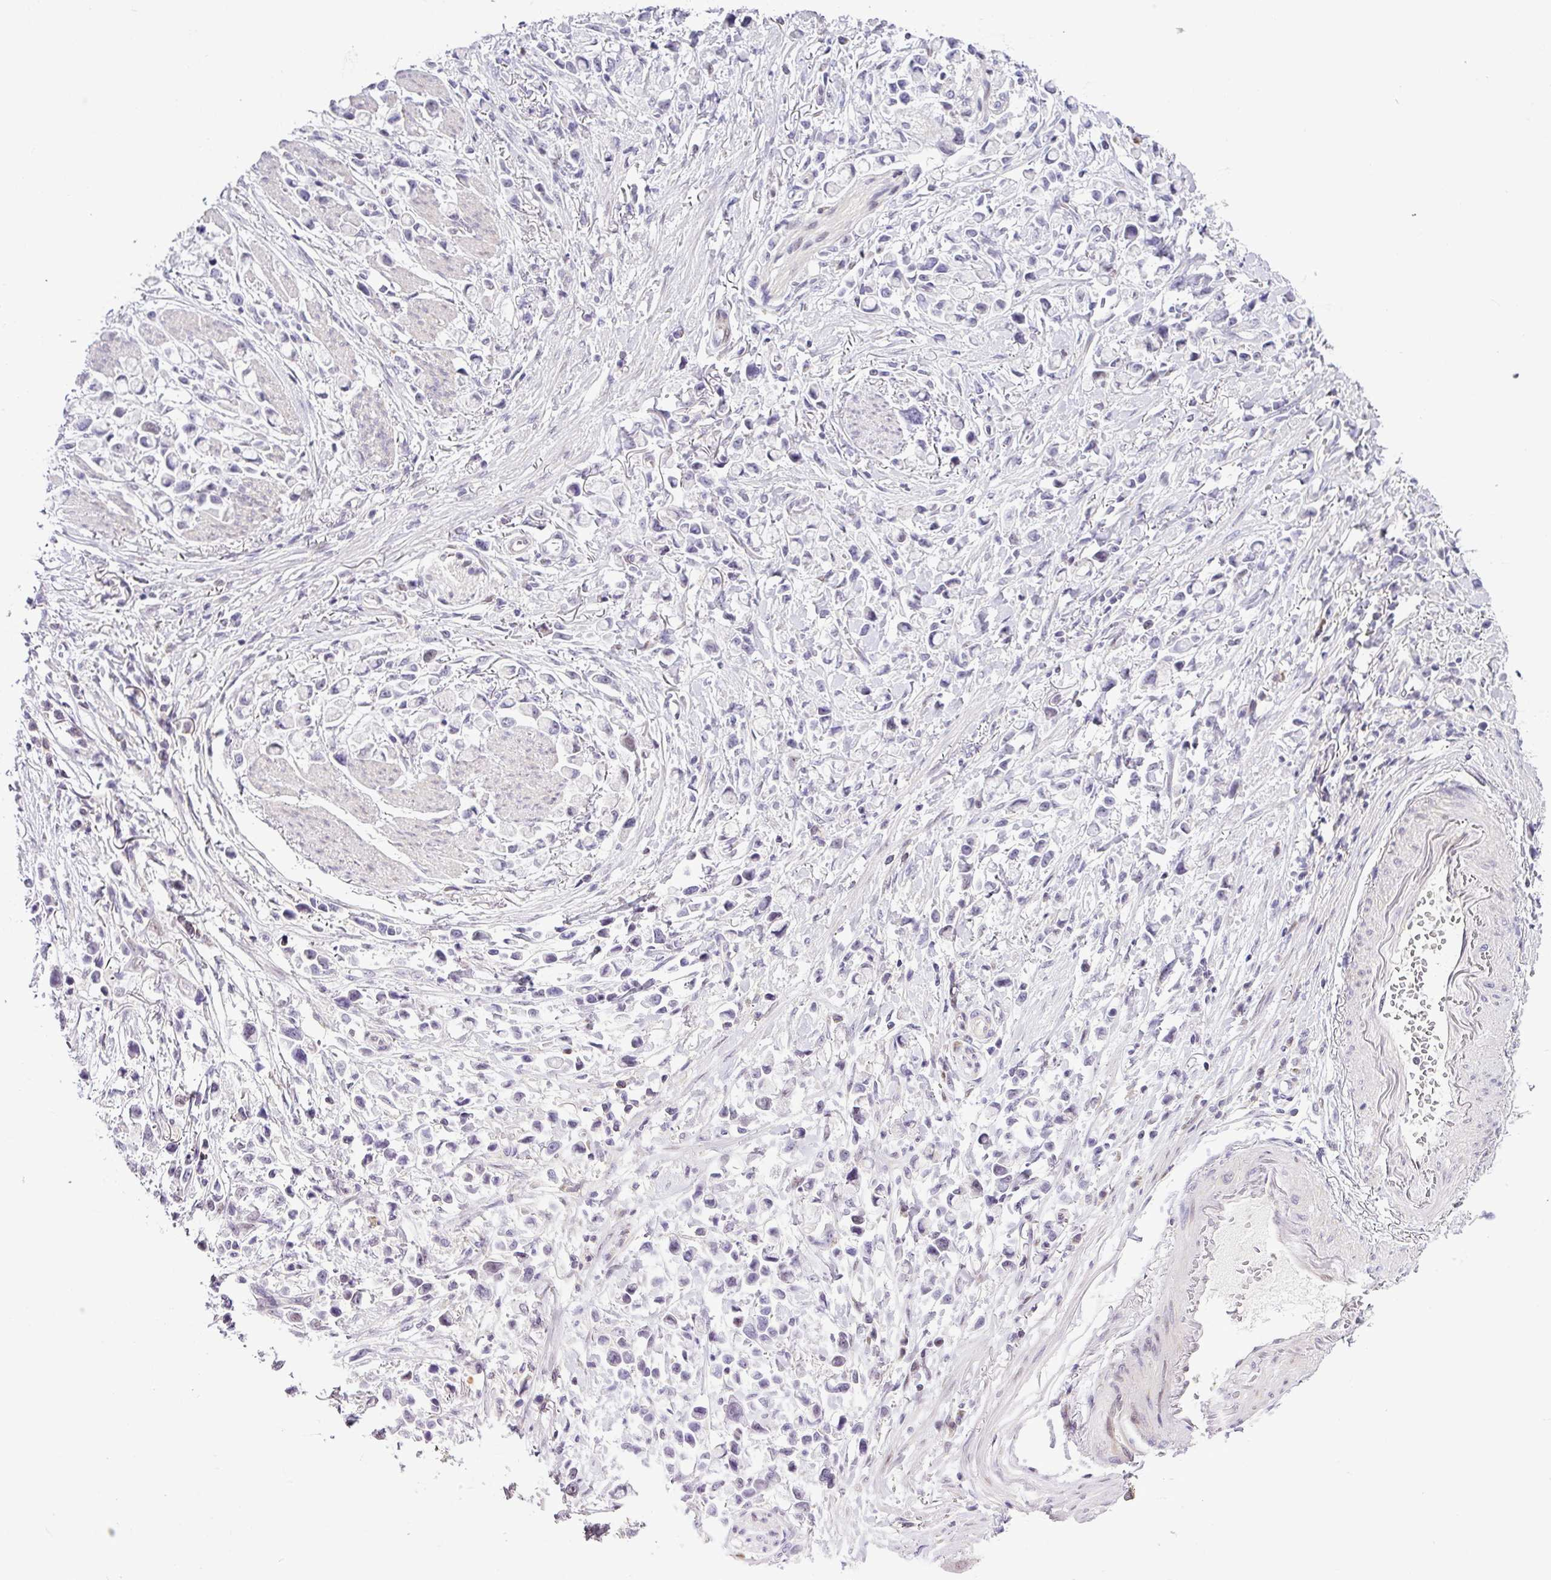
{"staining": {"intensity": "negative", "quantity": "none", "location": "none"}, "tissue": "stomach cancer", "cell_type": "Tumor cells", "image_type": "cancer", "snomed": [{"axis": "morphology", "description": "Adenocarcinoma, NOS"}, {"axis": "topography", "description": "Stomach"}], "caption": "DAB immunohistochemical staining of human stomach cancer exhibits no significant staining in tumor cells.", "gene": "NDUFB2", "patient": {"sex": "female", "age": 81}}